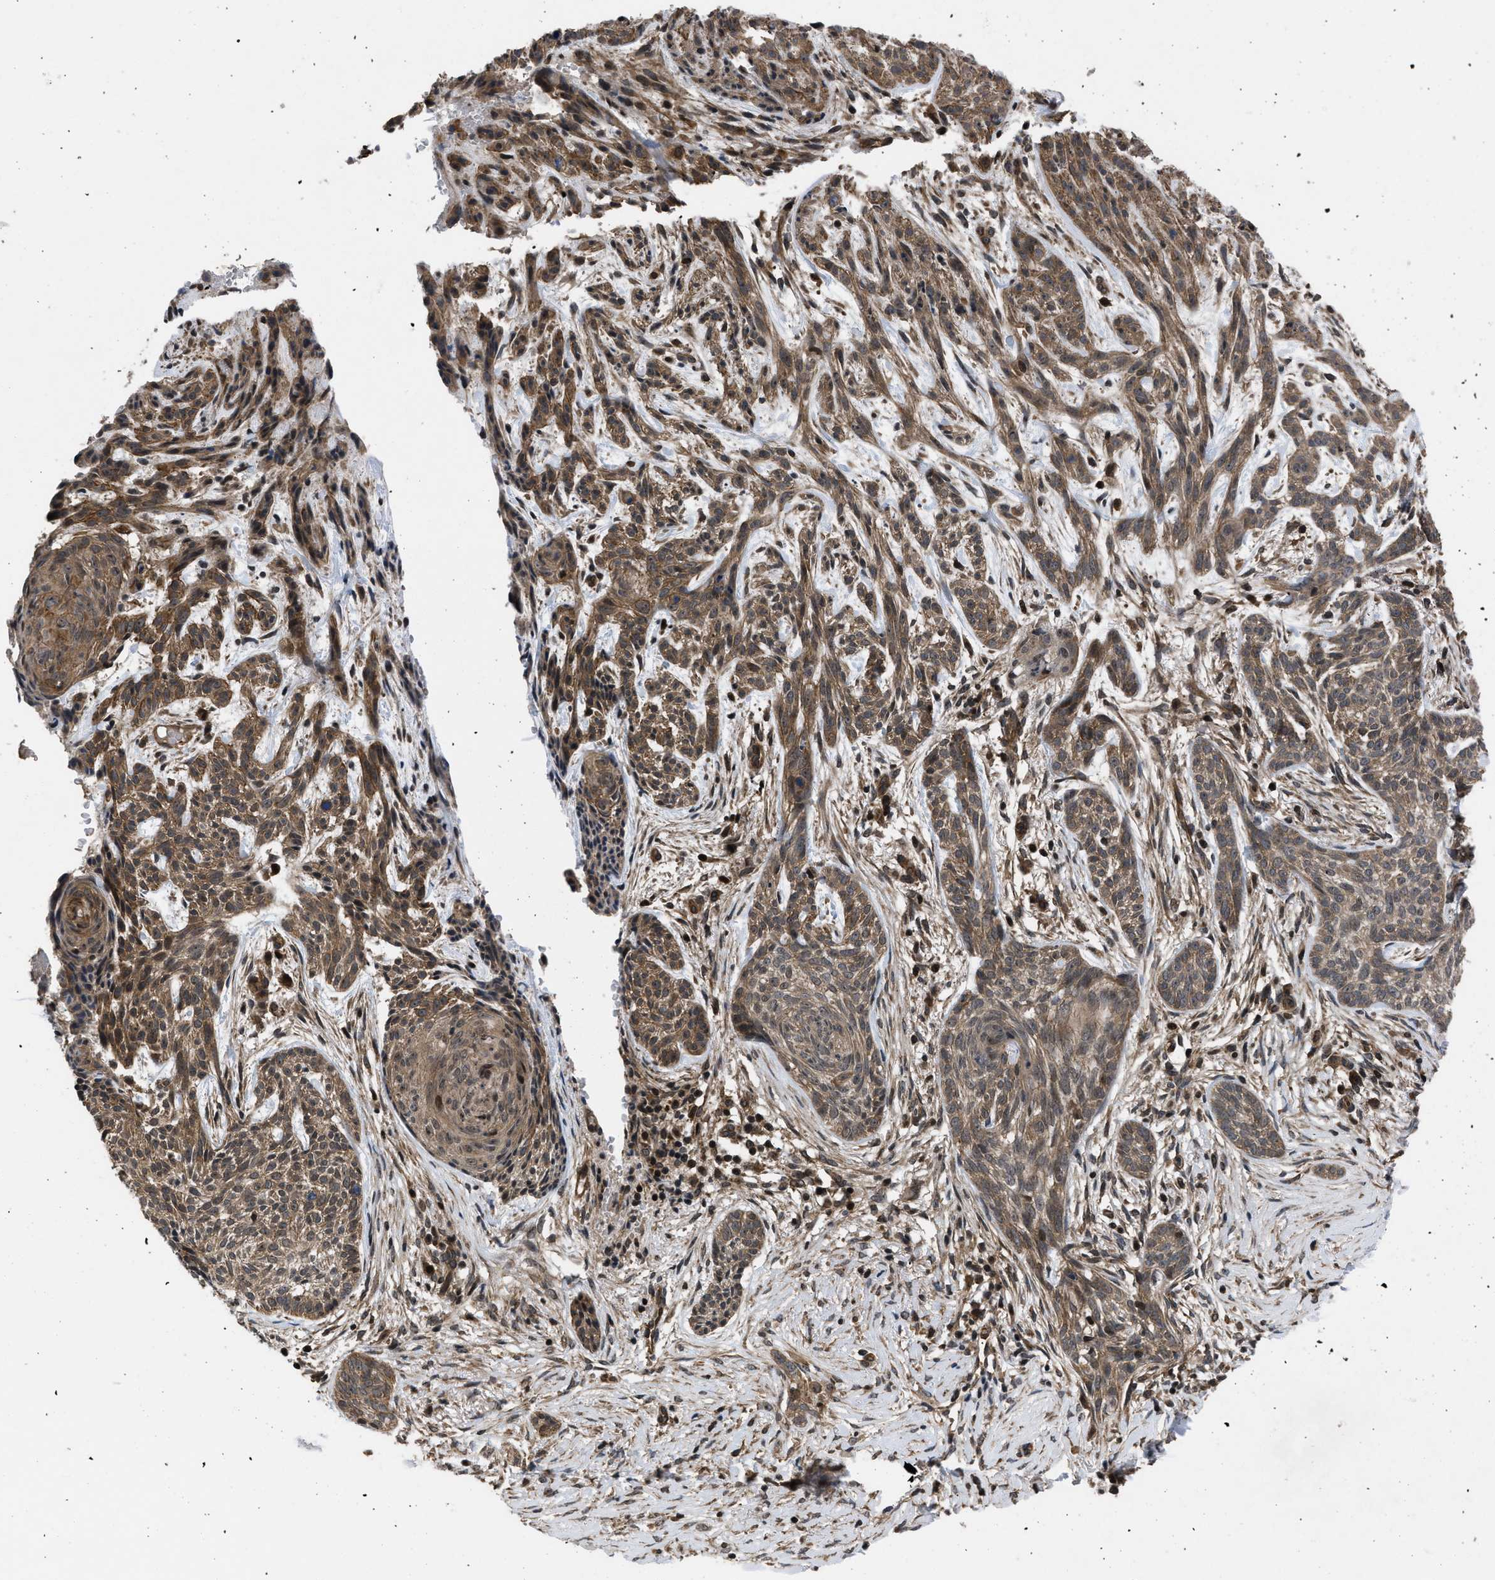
{"staining": {"intensity": "moderate", "quantity": ">75%", "location": "cytoplasmic/membranous"}, "tissue": "skin cancer", "cell_type": "Tumor cells", "image_type": "cancer", "snomed": [{"axis": "morphology", "description": "Basal cell carcinoma"}, {"axis": "topography", "description": "Skin"}], "caption": "Protein staining of skin cancer (basal cell carcinoma) tissue displays moderate cytoplasmic/membranous positivity in about >75% of tumor cells. (IHC, brightfield microscopy, high magnification).", "gene": "DNAJC14", "patient": {"sex": "female", "age": 59}}